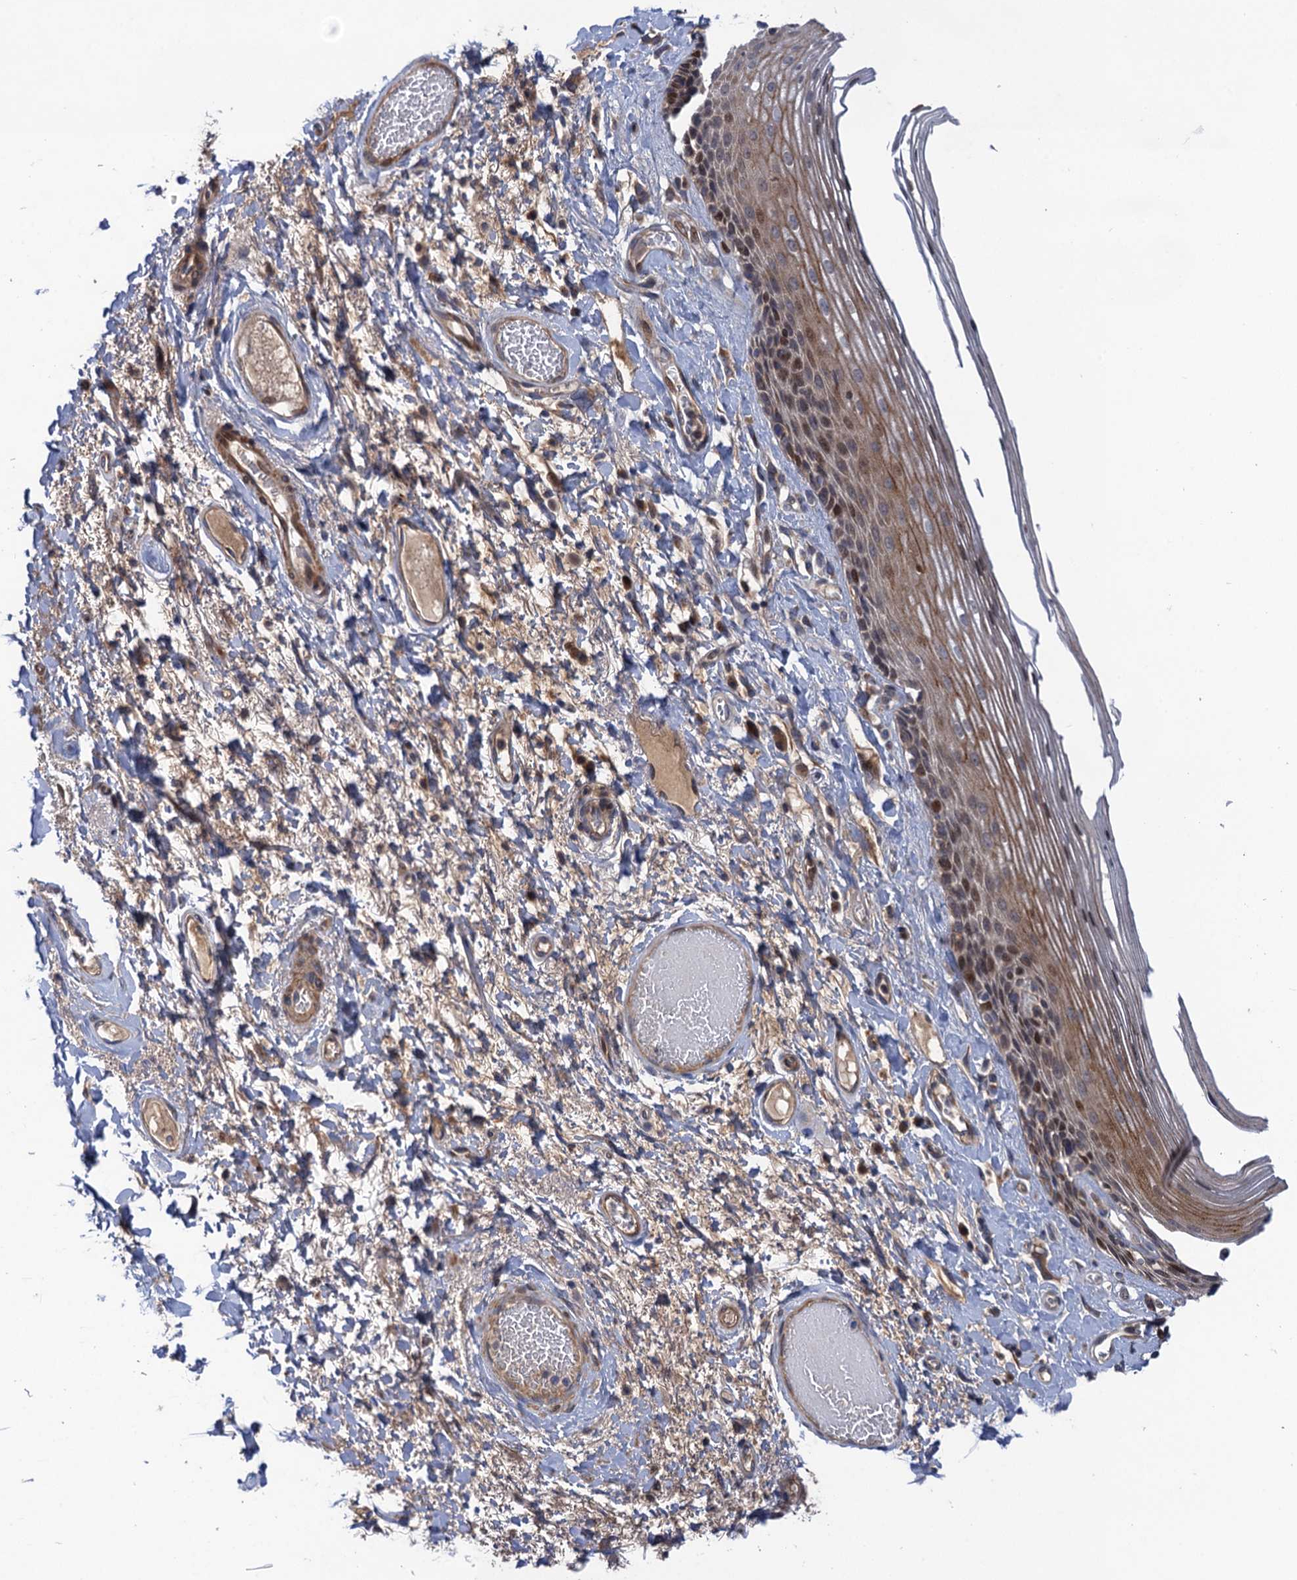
{"staining": {"intensity": "moderate", "quantity": ">75%", "location": "cytoplasmic/membranous,nuclear"}, "tissue": "skin", "cell_type": "Epidermal cells", "image_type": "normal", "snomed": [{"axis": "morphology", "description": "Normal tissue, NOS"}, {"axis": "topography", "description": "Anal"}], "caption": "Epidermal cells reveal medium levels of moderate cytoplasmic/membranous,nuclear positivity in about >75% of cells in normal skin.", "gene": "NEK8", "patient": {"sex": "male", "age": 69}}